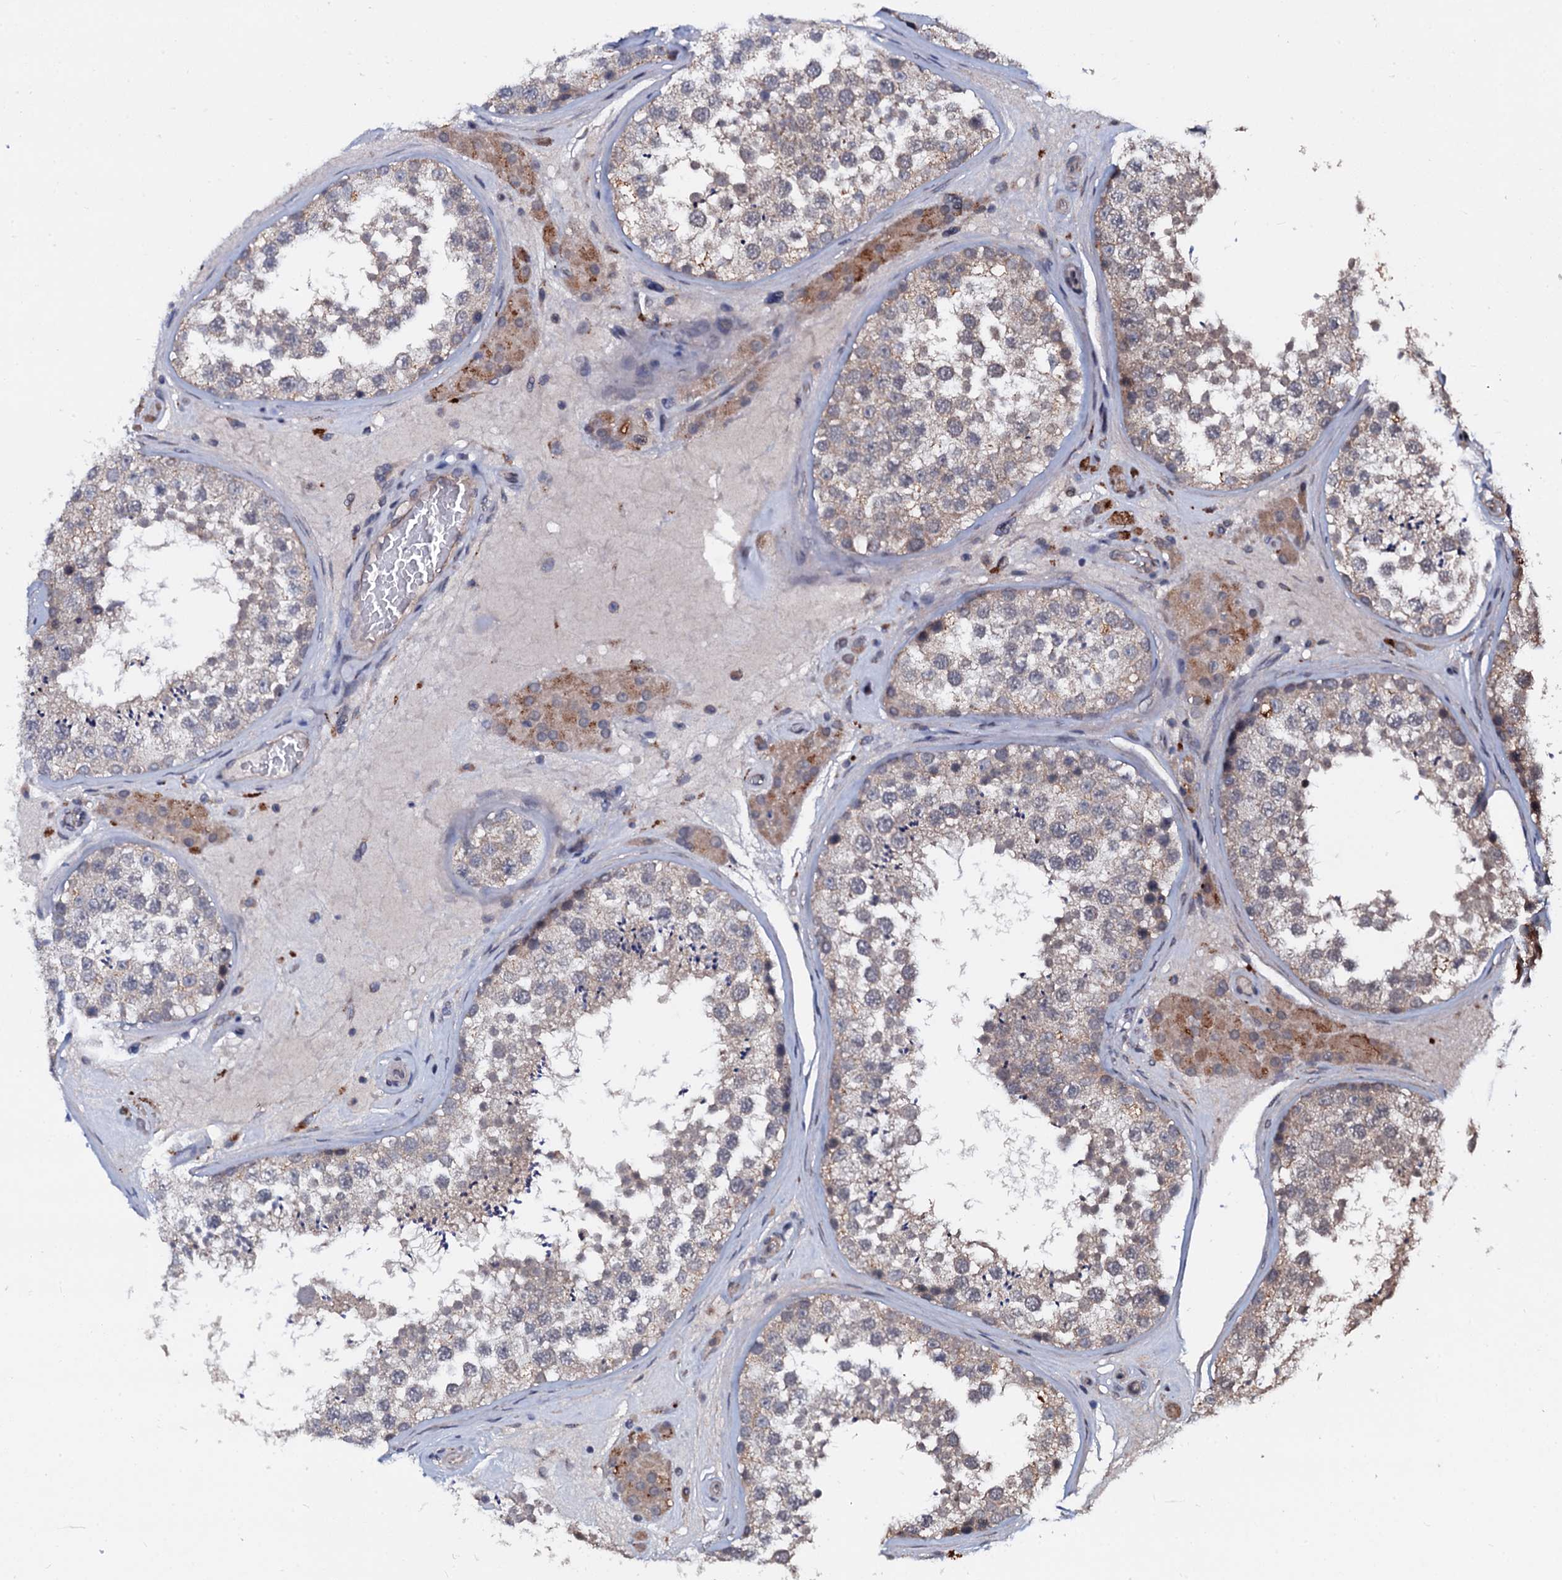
{"staining": {"intensity": "weak", "quantity": "25%-75%", "location": "cytoplasmic/membranous"}, "tissue": "testis", "cell_type": "Cells in seminiferous ducts", "image_type": "normal", "snomed": [{"axis": "morphology", "description": "Normal tissue, NOS"}, {"axis": "topography", "description": "Testis"}], "caption": "The histopathology image displays immunohistochemical staining of unremarkable testis. There is weak cytoplasmic/membranous staining is identified in approximately 25%-75% of cells in seminiferous ducts.", "gene": "SLC37A4", "patient": {"sex": "male", "age": 46}}